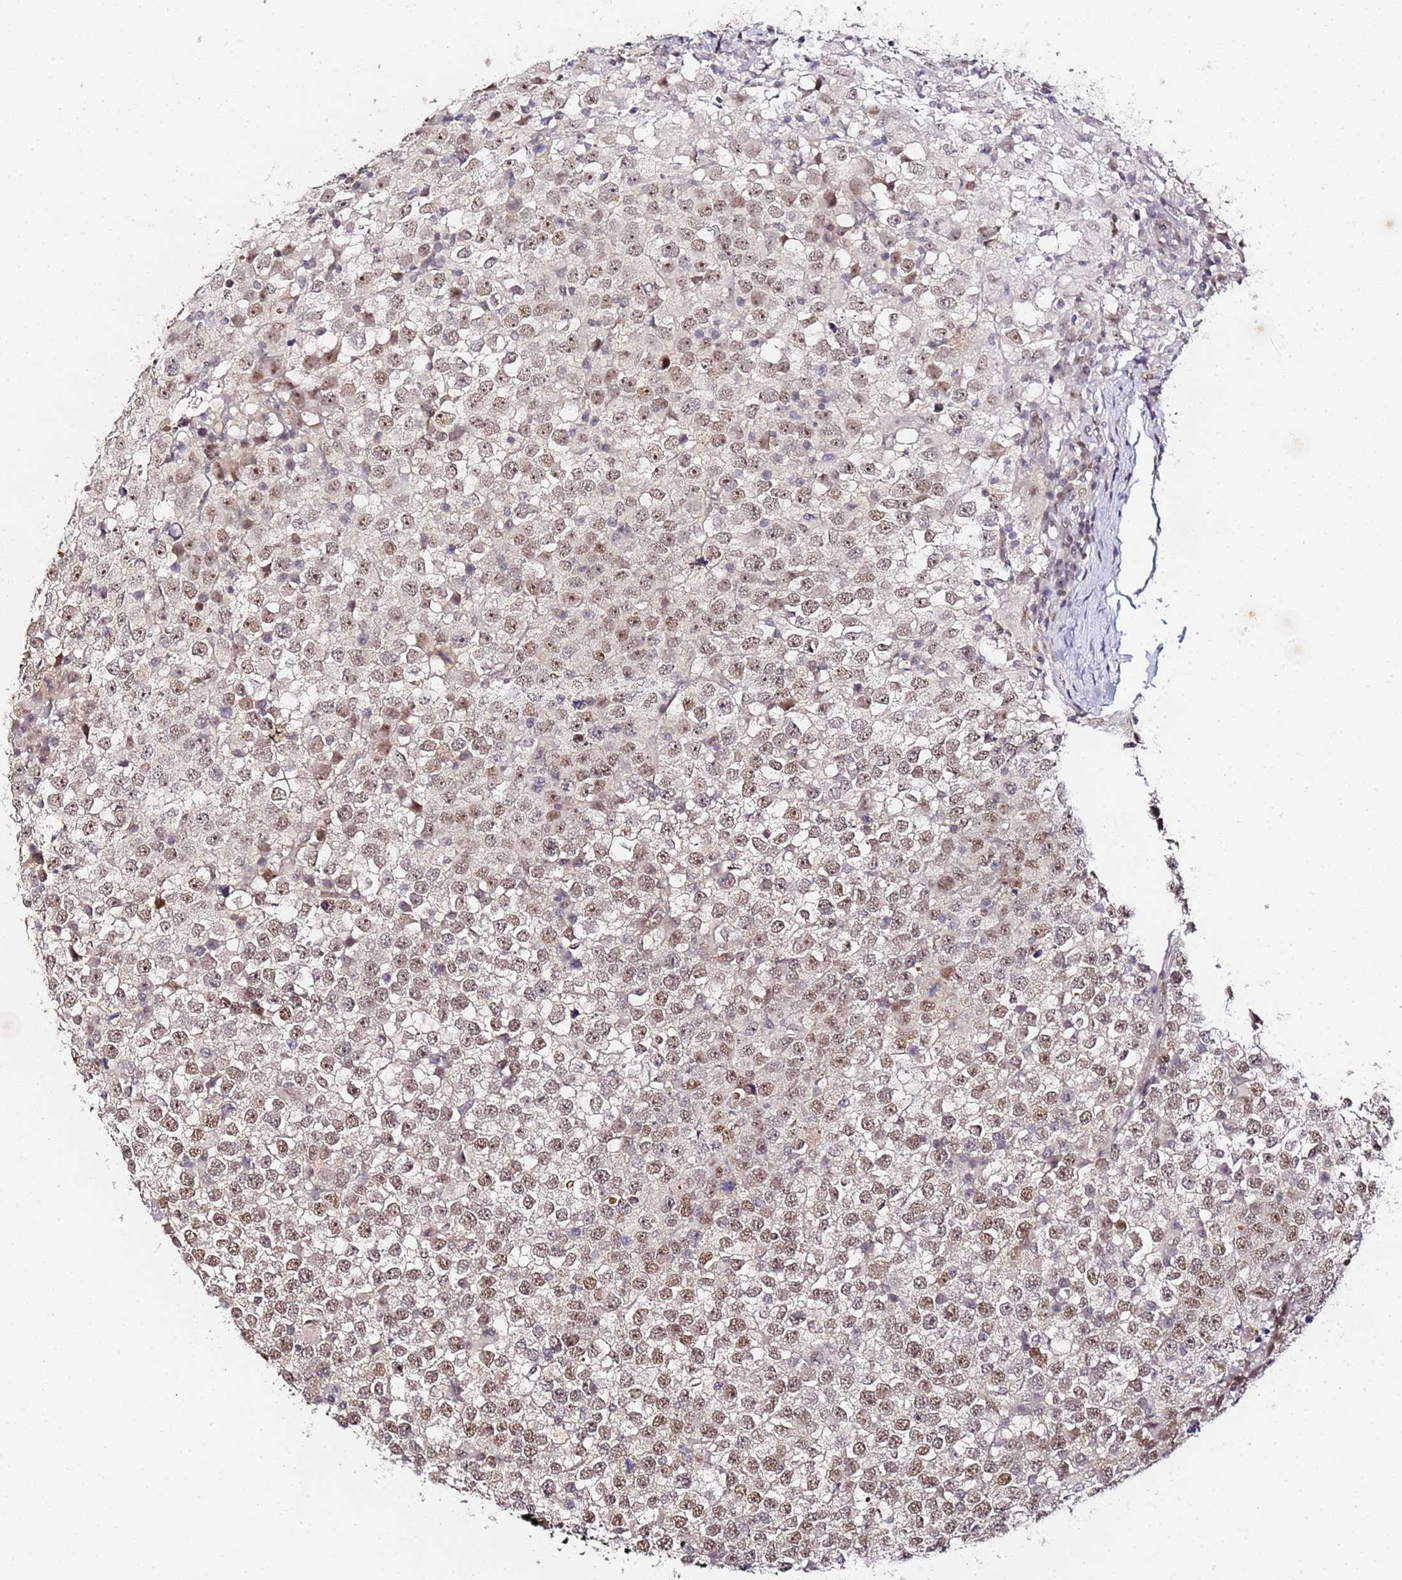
{"staining": {"intensity": "moderate", "quantity": "25%-75%", "location": "nuclear"}, "tissue": "testis cancer", "cell_type": "Tumor cells", "image_type": "cancer", "snomed": [{"axis": "morphology", "description": "Seminoma, NOS"}, {"axis": "topography", "description": "Testis"}], "caption": "Testis seminoma was stained to show a protein in brown. There is medium levels of moderate nuclear staining in about 25%-75% of tumor cells. (Stains: DAB (3,3'-diaminobenzidine) in brown, nuclei in blue, Microscopy: brightfield microscopy at high magnification).", "gene": "LSM3", "patient": {"sex": "male", "age": 65}}